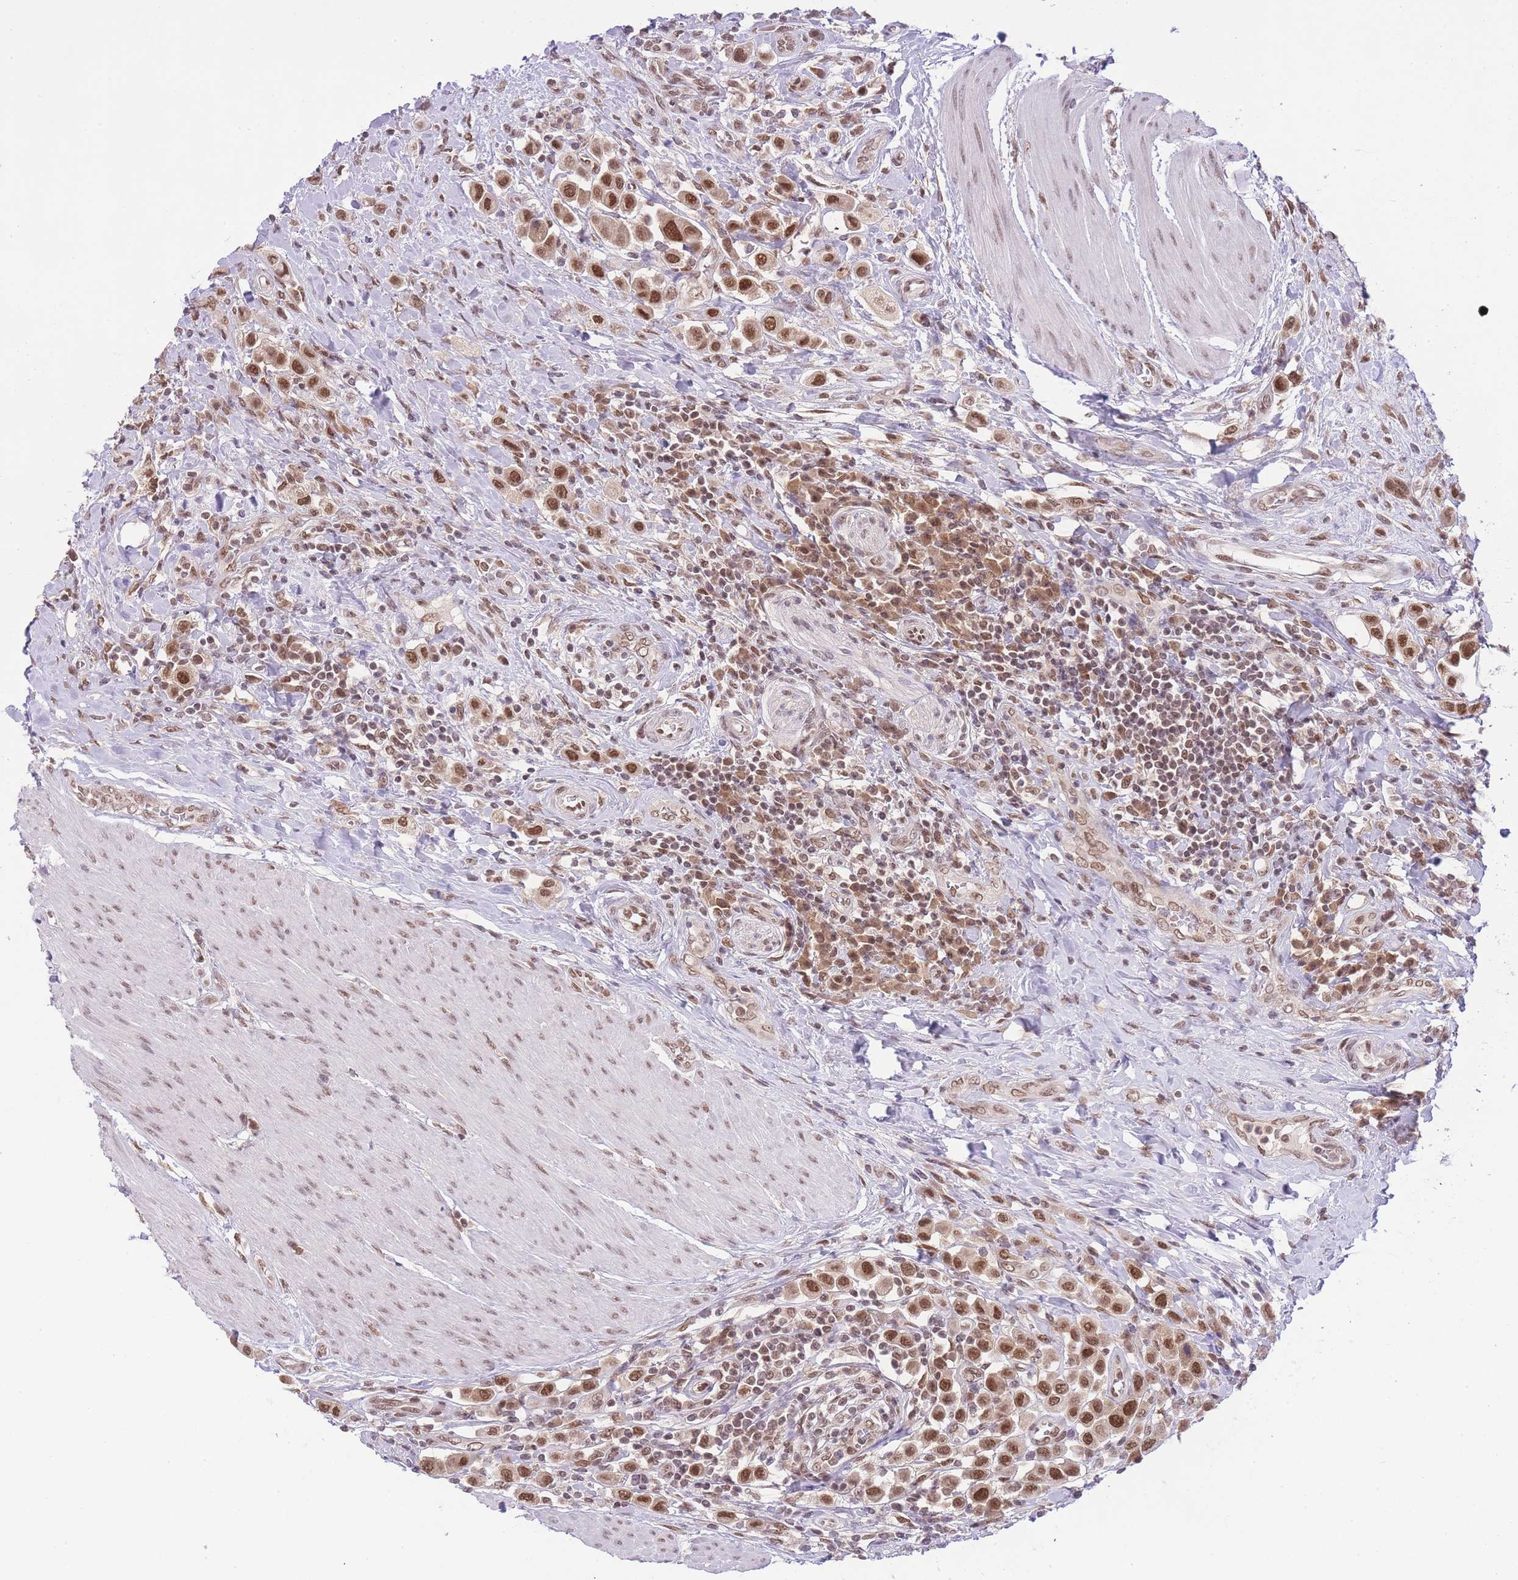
{"staining": {"intensity": "moderate", "quantity": ">75%", "location": "nuclear"}, "tissue": "urothelial cancer", "cell_type": "Tumor cells", "image_type": "cancer", "snomed": [{"axis": "morphology", "description": "Urothelial carcinoma, High grade"}, {"axis": "topography", "description": "Urinary bladder"}], "caption": "About >75% of tumor cells in urothelial cancer reveal moderate nuclear protein staining as visualized by brown immunohistochemical staining.", "gene": "TMED3", "patient": {"sex": "male", "age": 50}}